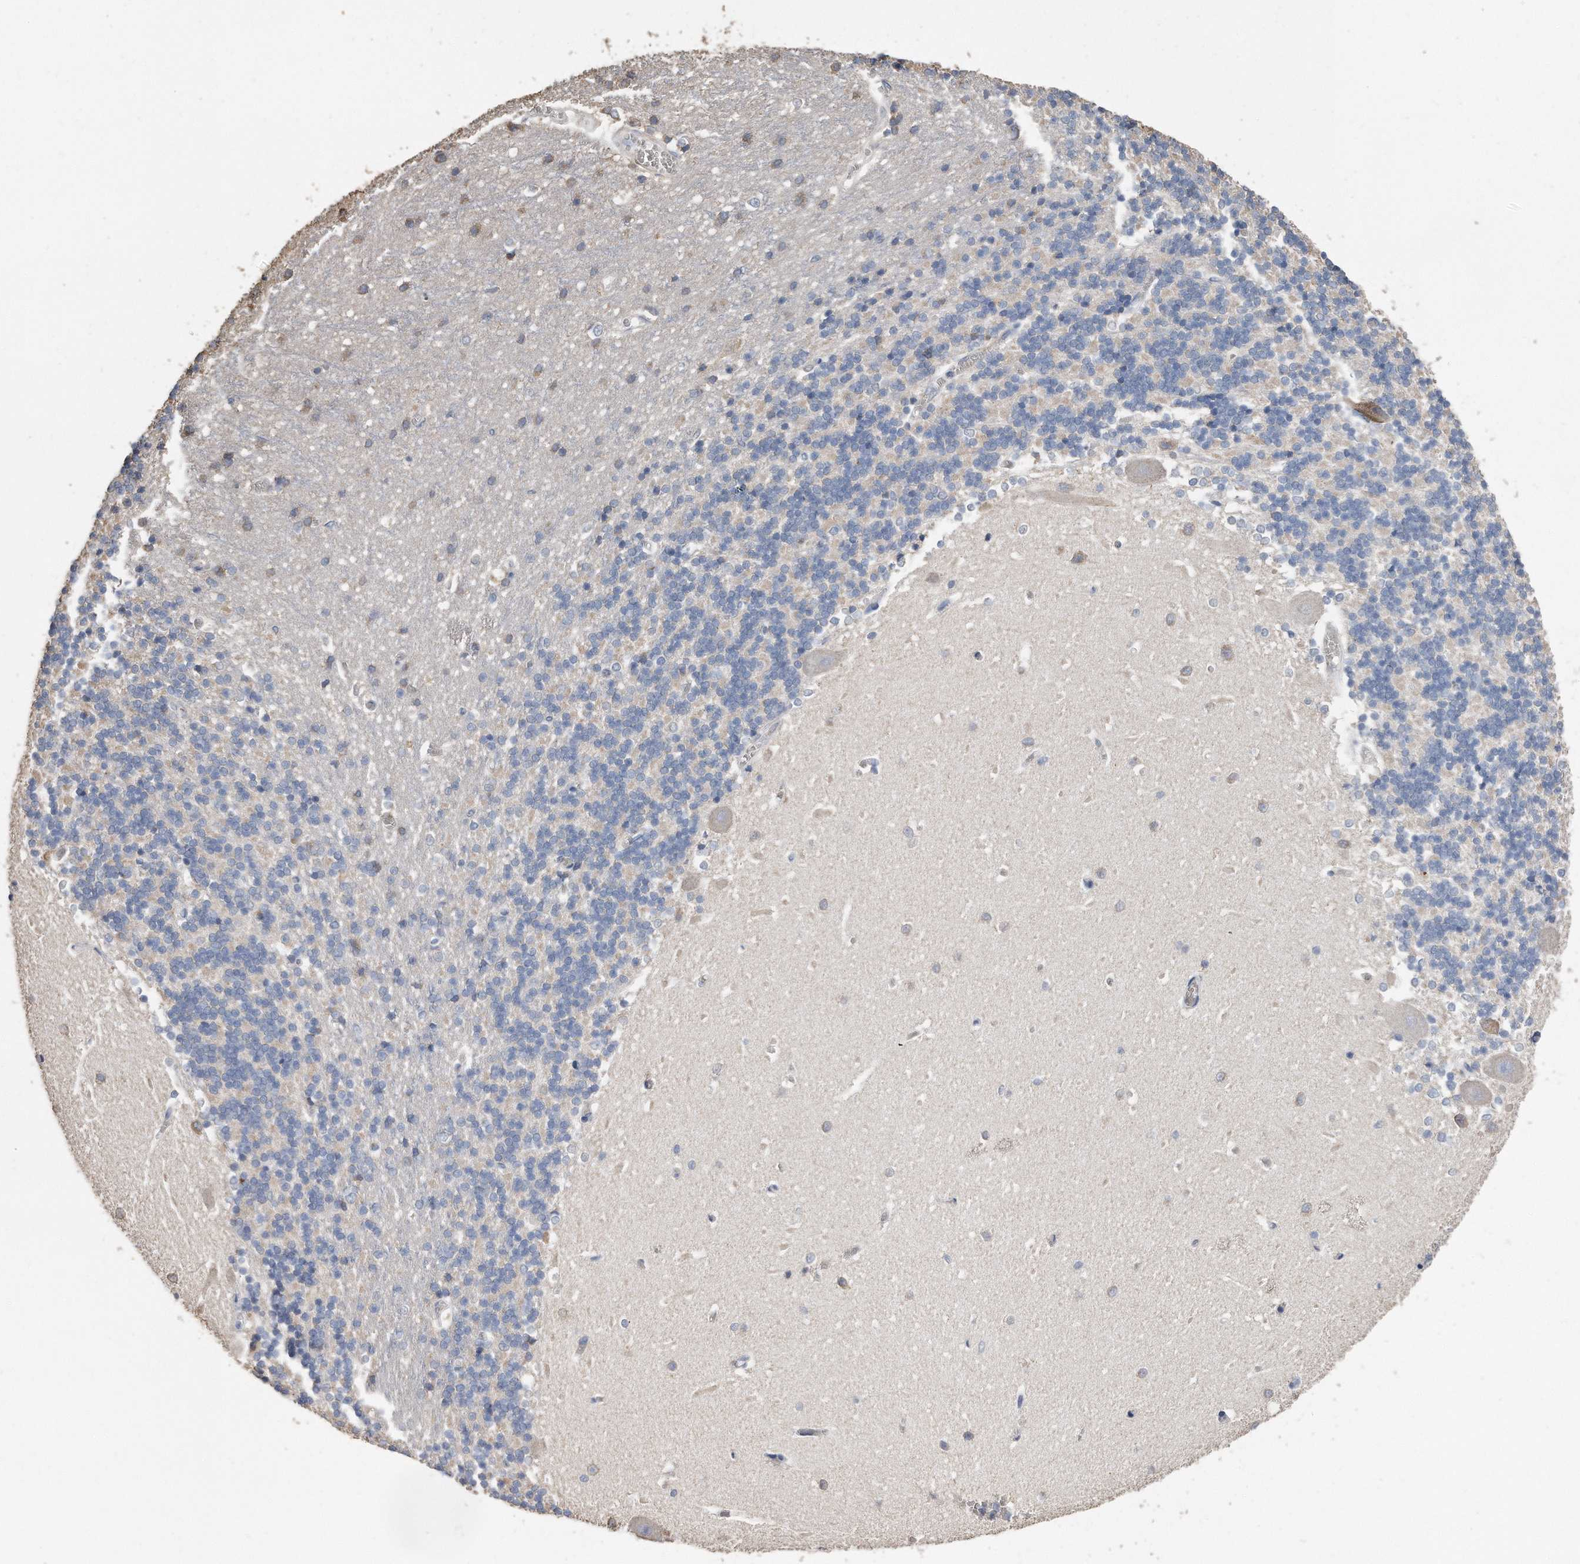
{"staining": {"intensity": "negative", "quantity": "none", "location": "none"}, "tissue": "cerebellum", "cell_type": "Cells in granular layer", "image_type": "normal", "snomed": [{"axis": "morphology", "description": "Normal tissue, NOS"}, {"axis": "topography", "description": "Cerebellum"}], "caption": "The micrograph exhibits no staining of cells in granular layer in unremarkable cerebellum.", "gene": "CDCP1", "patient": {"sex": "male", "age": 37}}